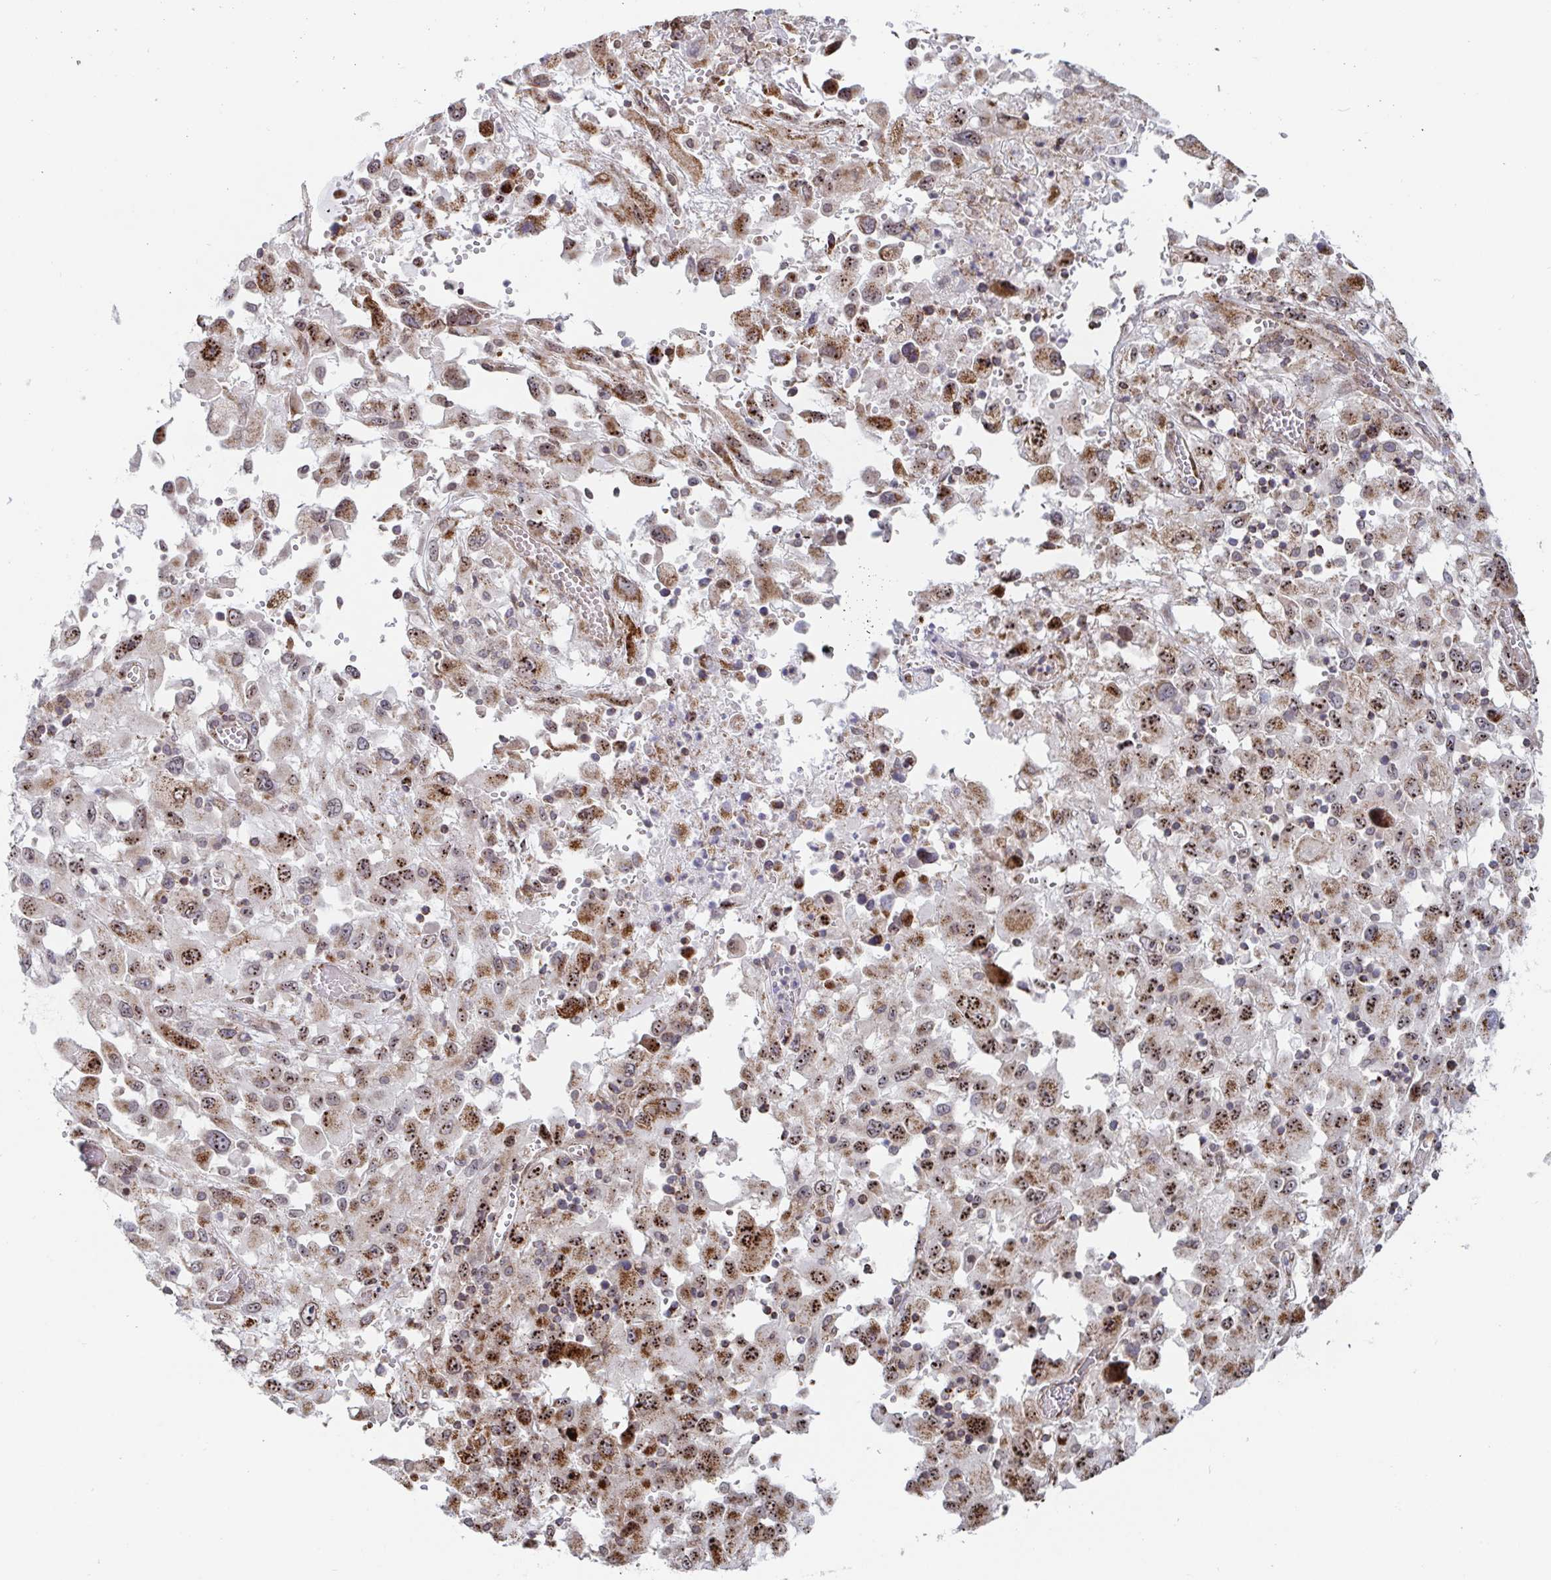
{"staining": {"intensity": "moderate", "quantity": ">75%", "location": "cytoplasmic/membranous,nuclear"}, "tissue": "melanoma", "cell_type": "Tumor cells", "image_type": "cancer", "snomed": [{"axis": "morphology", "description": "Malignant melanoma, Metastatic site"}, {"axis": "topography", "description": "Soft tissue"}], "caption": "Malignant melanoma (metastatic site) stained with a protein marker demonstrates moderate staining in tumor cells.", "gene": "STARD8", "patient": {"sex": "male", "age": 50}}